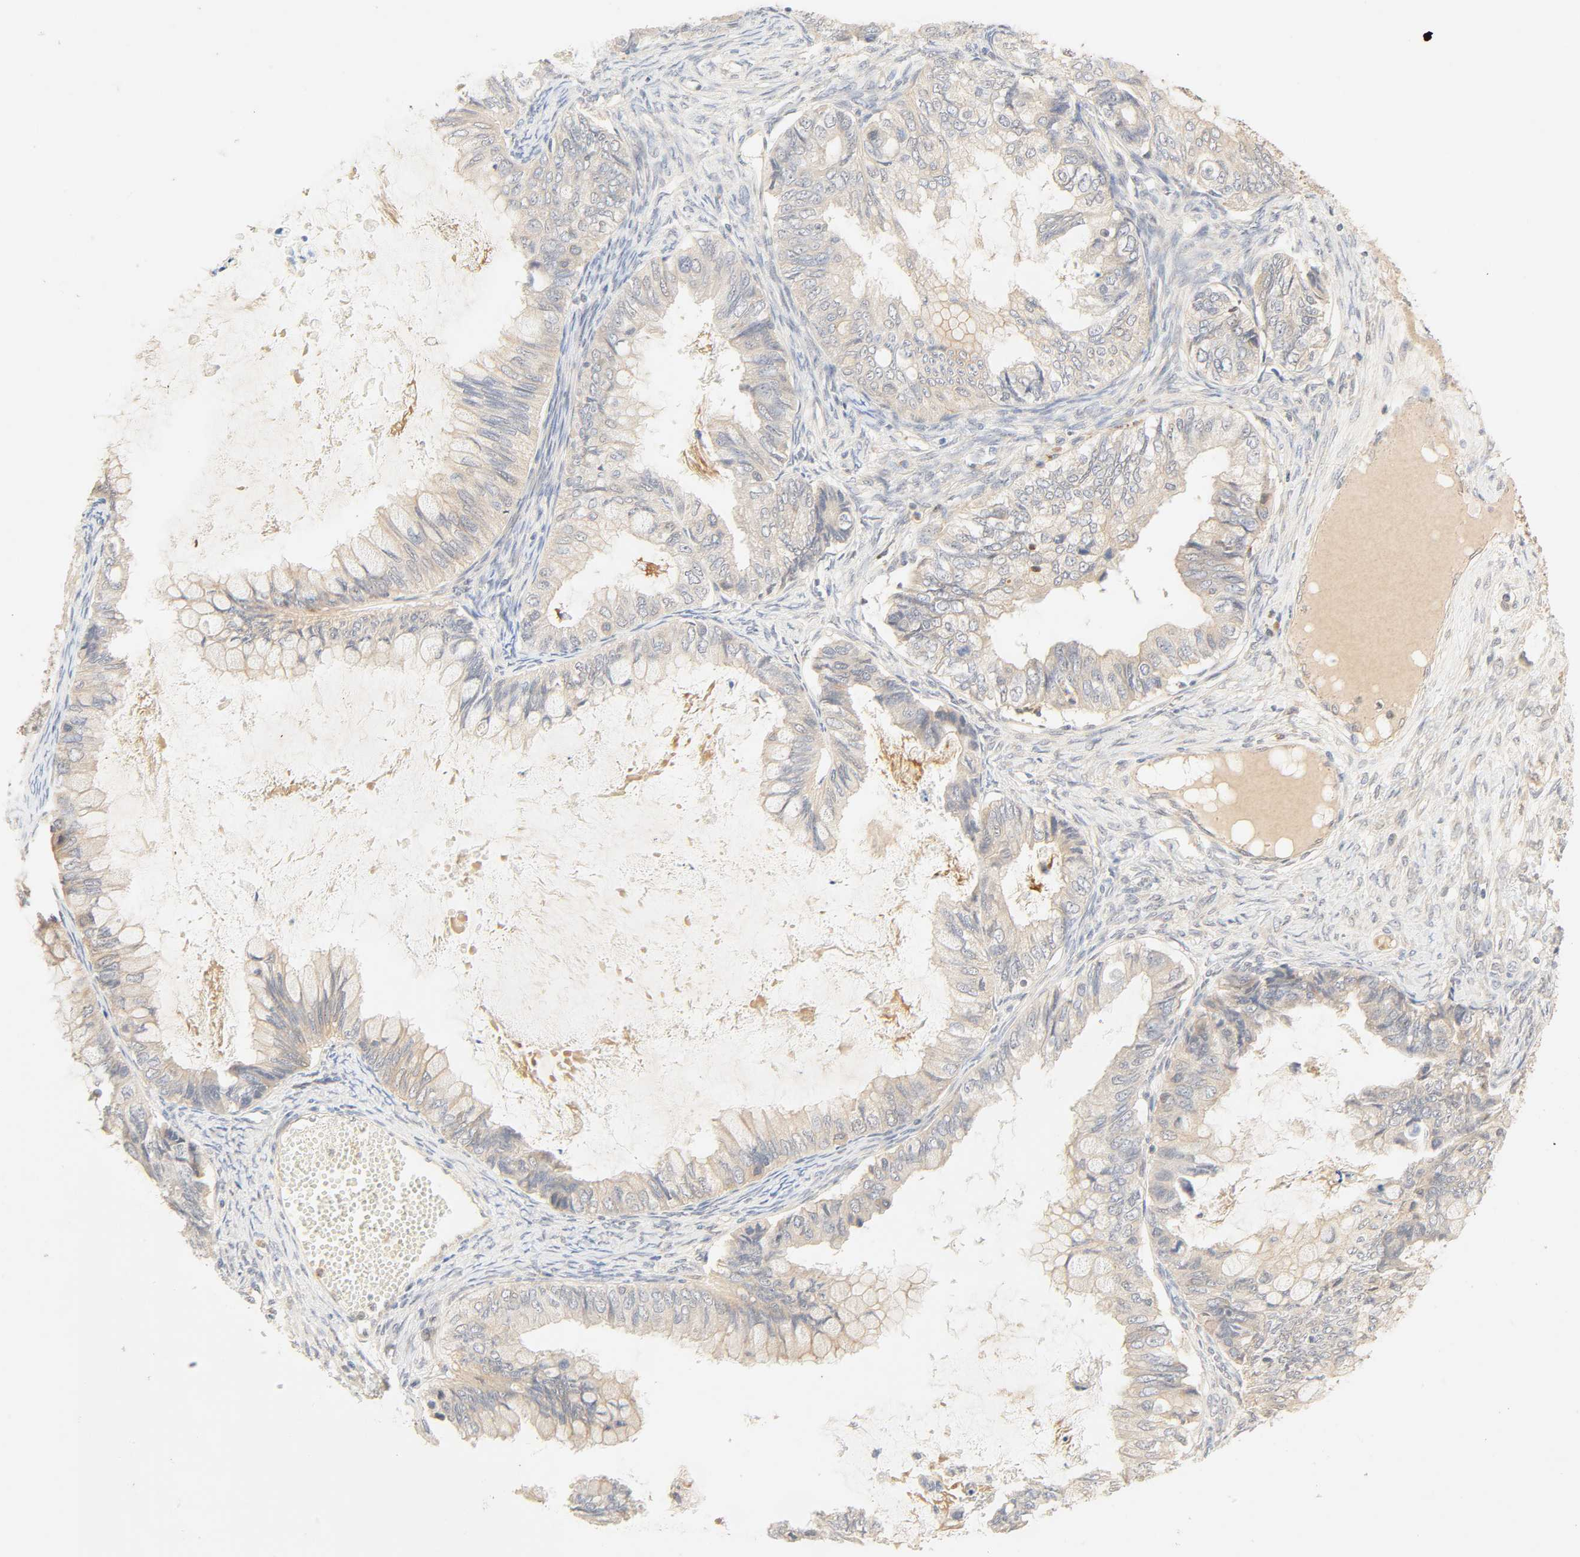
{"staining": {"intensity": "weak", "quantity": "<25%", "location": "cytoplasmic/membranous"}, "tissue": "ovarian cancer", "cell_type": "Tumor cells", "image_type": "cancer", "snomed": [{"axis": "morphology", "description": "Cystadenocarcinoma, mucinous, NOS"}, {"axis": "topography", "description": "Ovary"}], "caption": "The IHC photomicrograph has no significant expression in tumor cells of ovarian mucinous cystadenocarcinoma tissue.", "gene": "CACNA1G", "patient": {"sex": "female", "age": 80}}